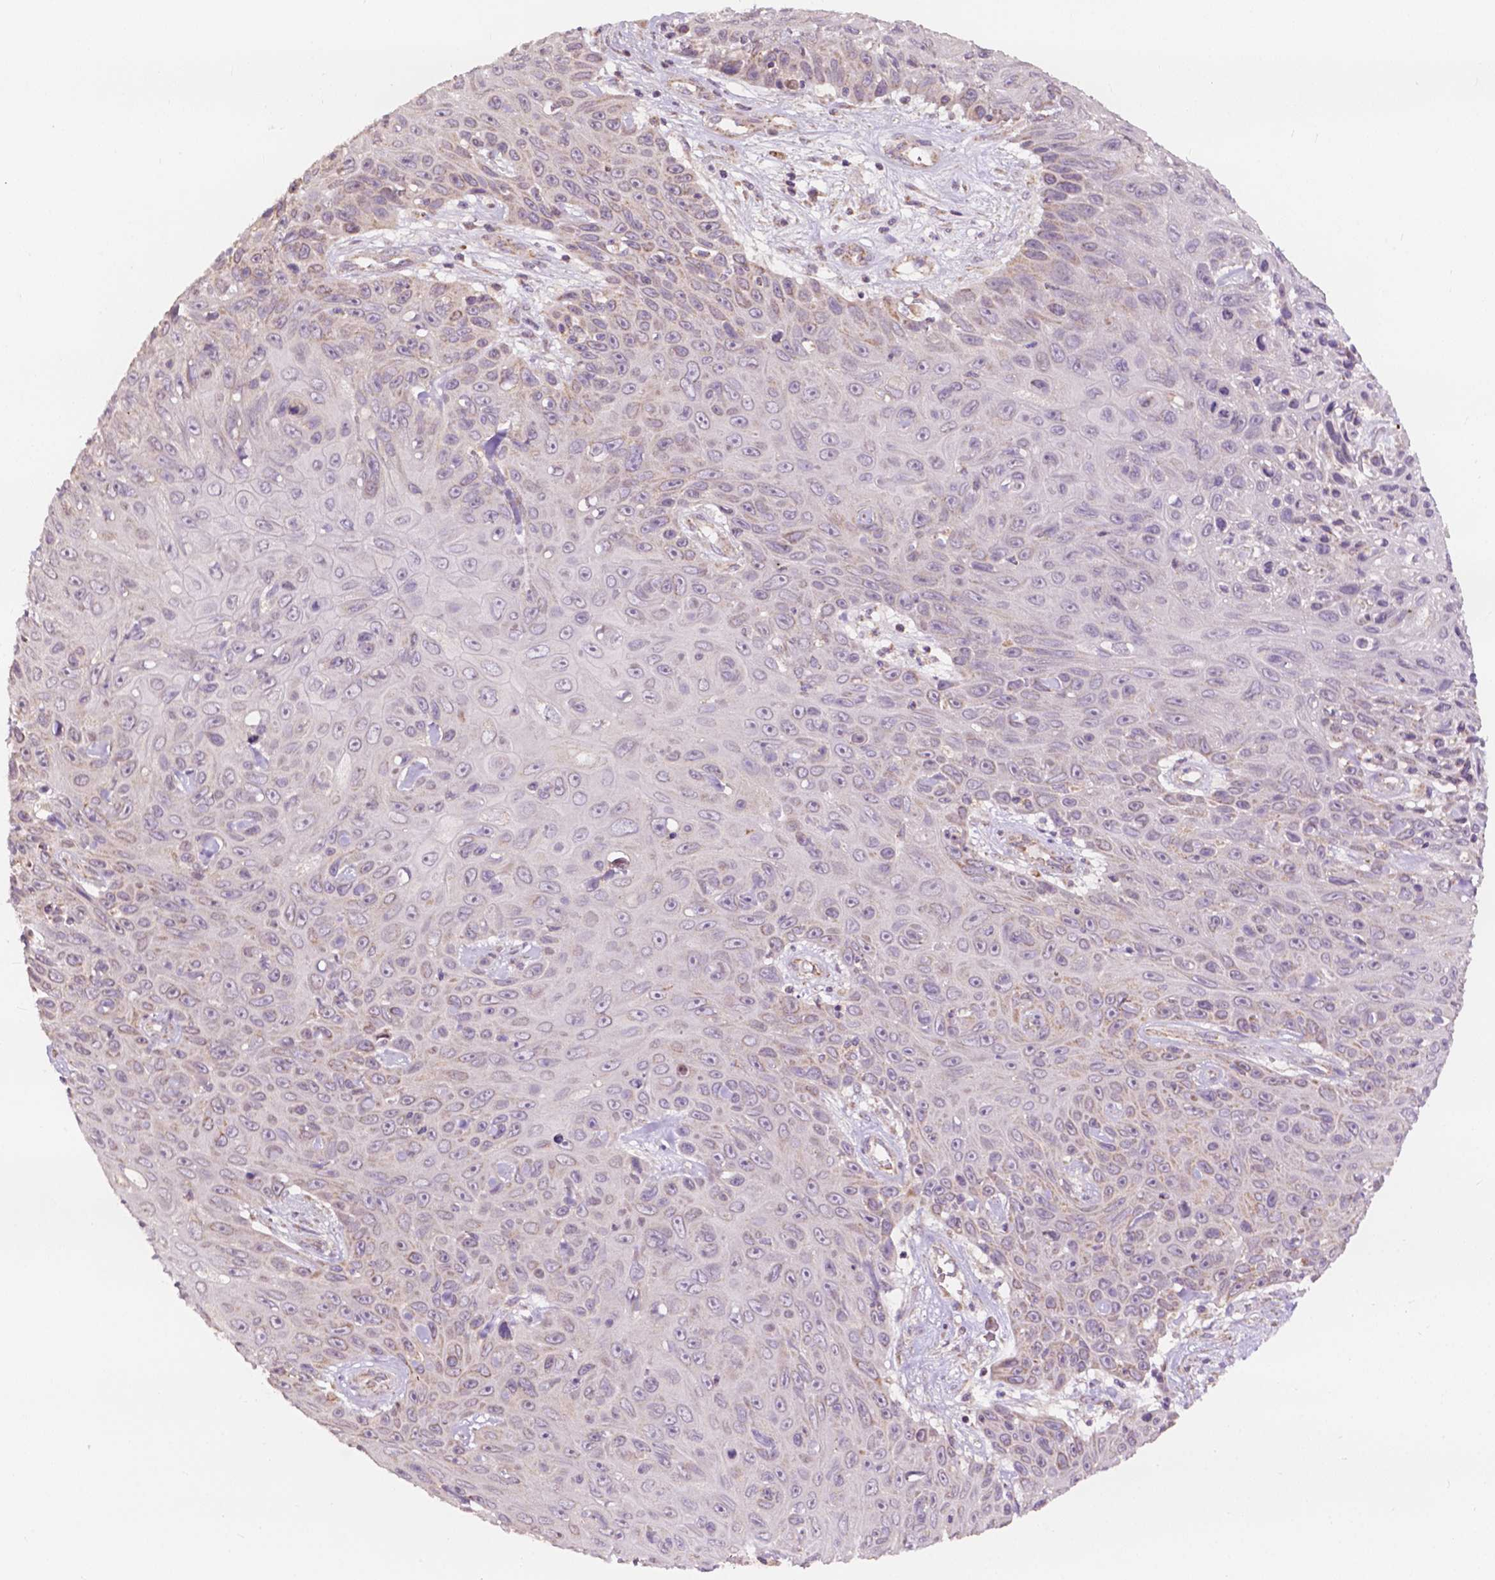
{"staining": {"intensity": "weak", "quantity": "<25%", "location": "cytoplasmic/membranous"}, "tissue": "skin cancer", "cell_type": "Tumor cells", "image_type": "cancer", "snomed": [{"axis": "morphology", "description": "Squamous cell carcinoma, NOS"}, {"axis": "topography", "description": "Skin"}], "caption": "Skin cancer was stained to show a protein in brown. There is no significant positivity in tumor cells. (Brightfield microscopy of DAB (3,3'-diaminobenzidine) immunohistochemistry at high magnification).", "gene": "NDUFA10", "patient": {"sex": "male", "age": 82}}